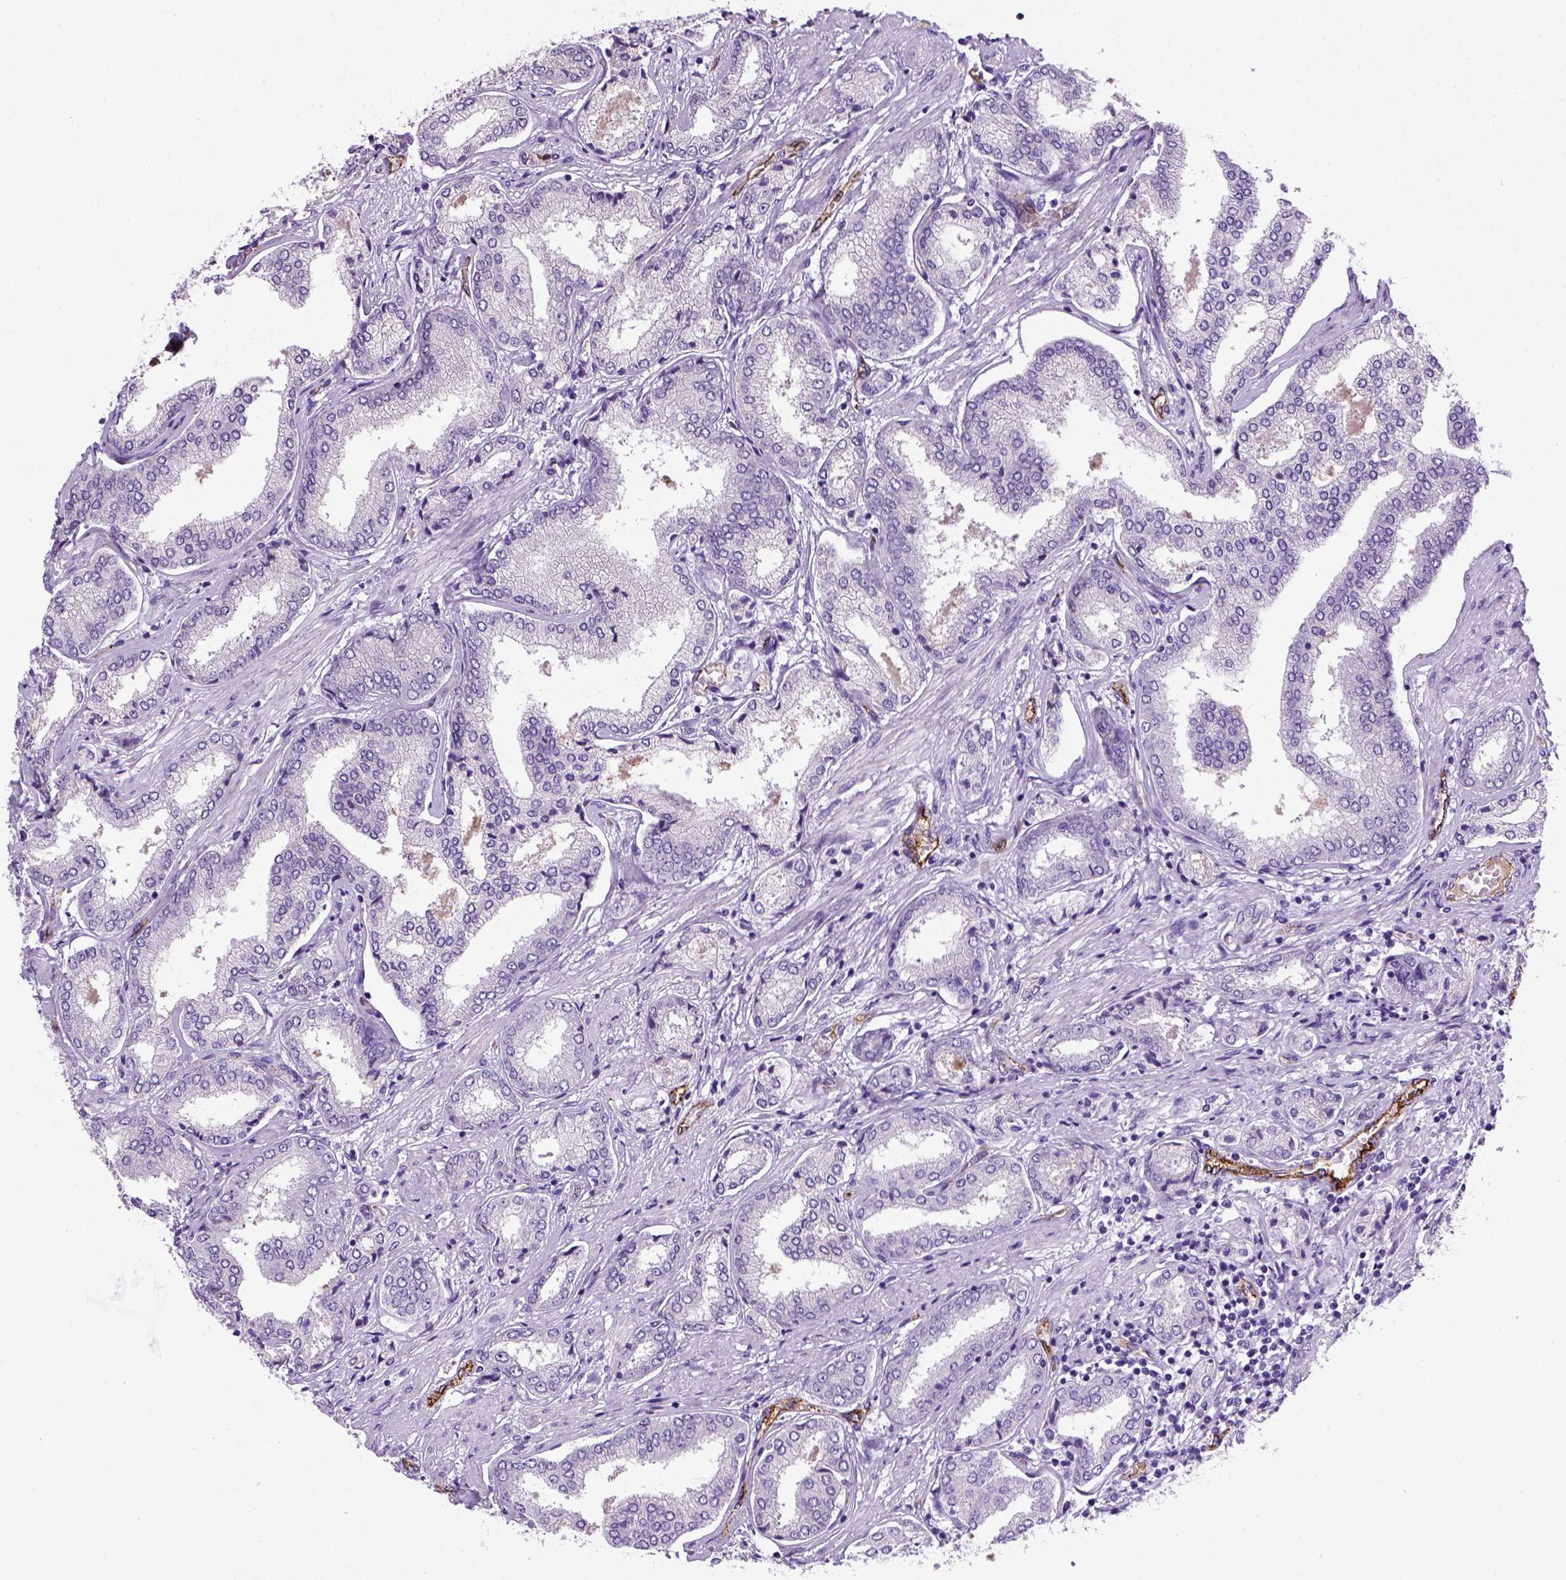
{"staining": {"intensity": "negative", "quantity": "none", "location": "none"}, "tissue": "prostate cancer", "cell_type": "Tumor cells", "image_type": "cancer", "snomed": [{"axis": "morphology", "description": "Adenocarcinoma, NOS"}, {"axis": "topography", "description": "Prostate"}], "caption": "The image demonstrates no staining of tumor cells in prostate cancer (adenocarcinoma).", "gene": "VWF", "patient": {"sex": "male", "age": 63}}